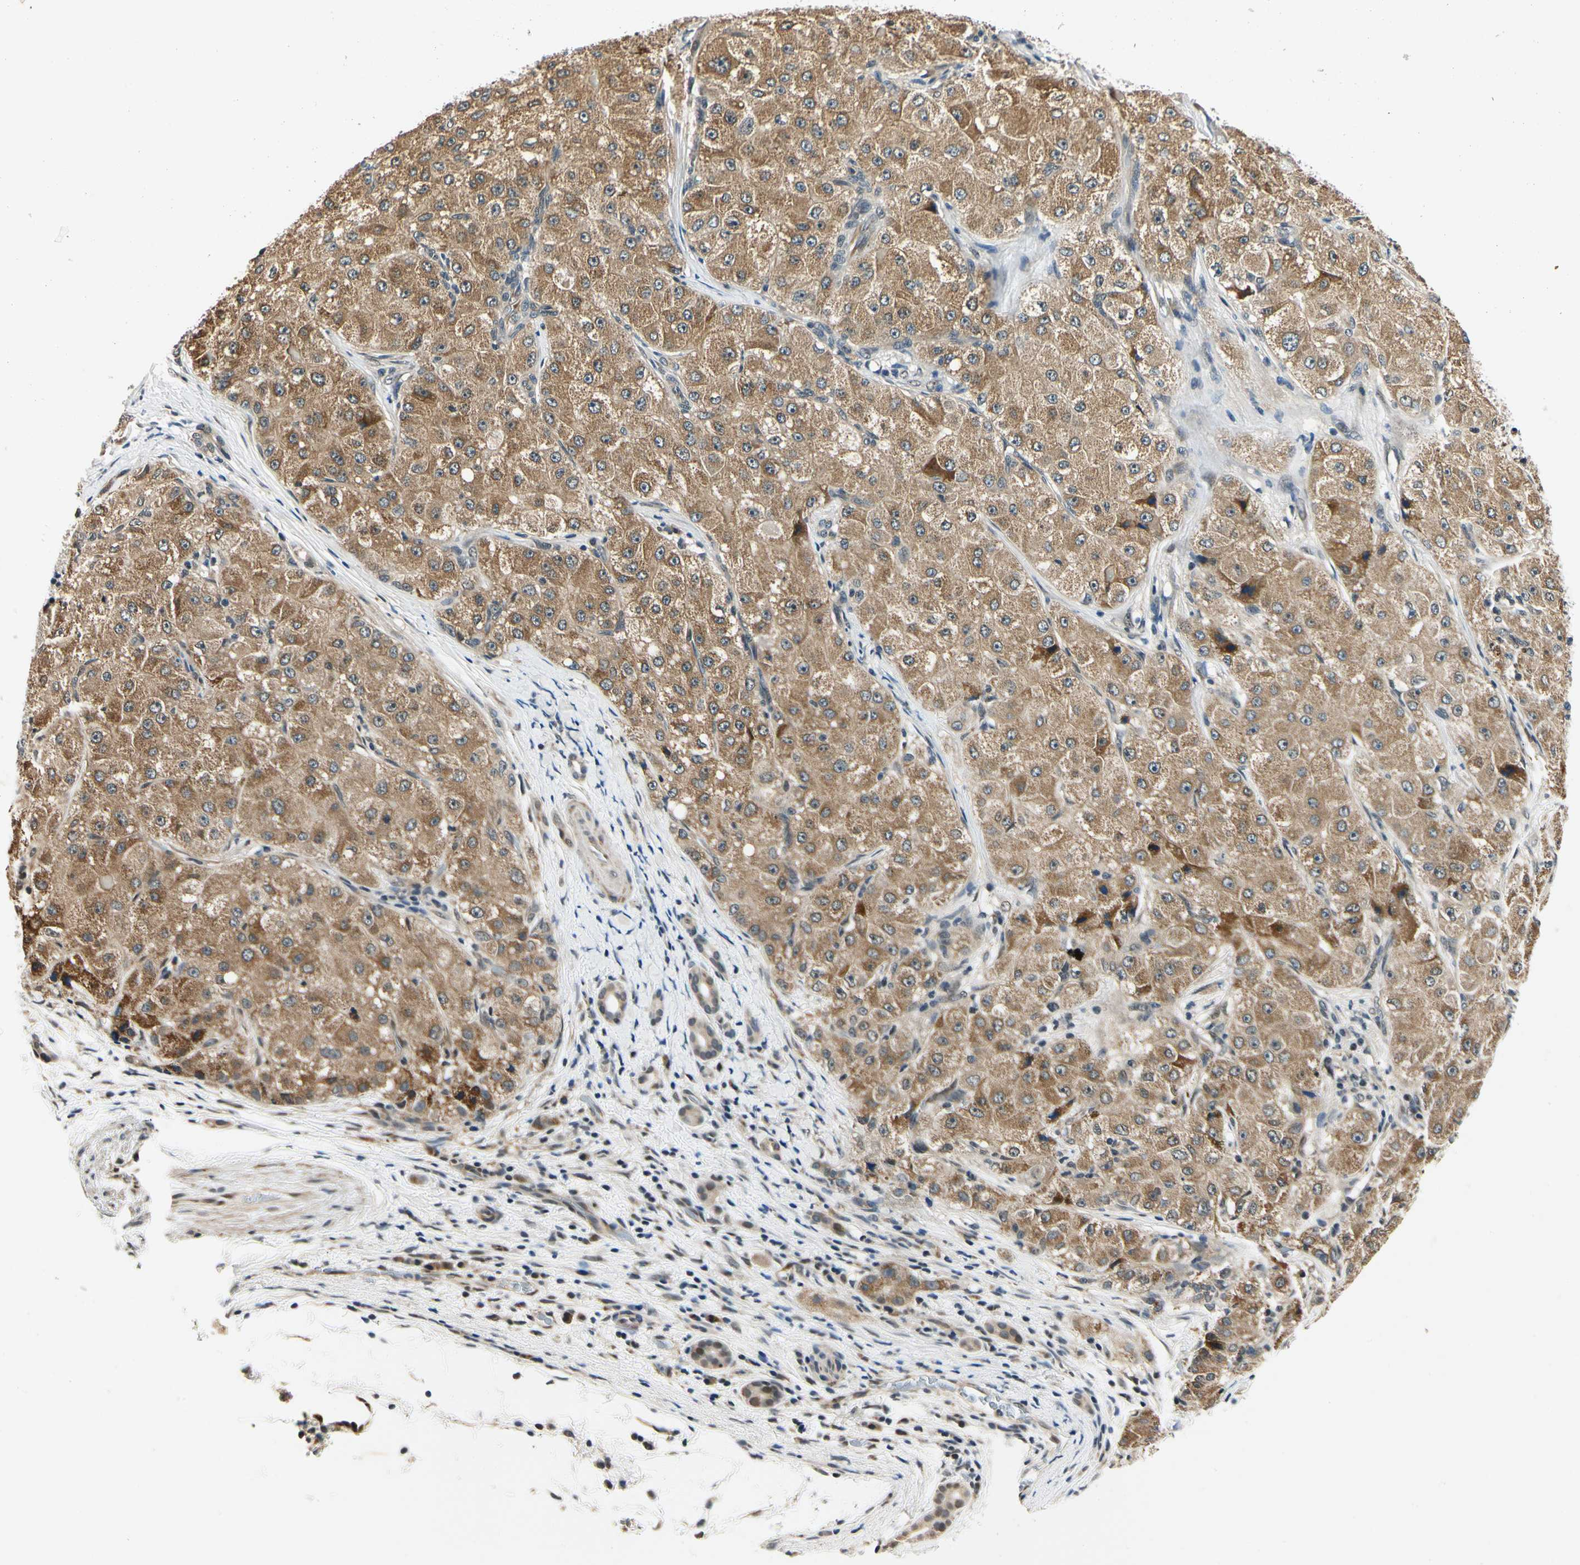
{"staining": {"intensity": "strong", "quantity": ">75%", "location": "cytoplasmic/membranous"}, "tissue": "liver cancer", "cell_type": "Tumor cells", "image_type": "cancer", "snomed": [{"axis": "morphology", "description": "Carcinoma, Hepatocellular, NOS"}, {"axis": "topography", "description": "Liver"}], "caption": "Liver cancer stained with a brown dye exhibits strong cytoplasmic/membranous positive positivity in approximately >75% of tumor cells.", "gene": "PDK2", "patient": {"sex": "male", "age": 80}}